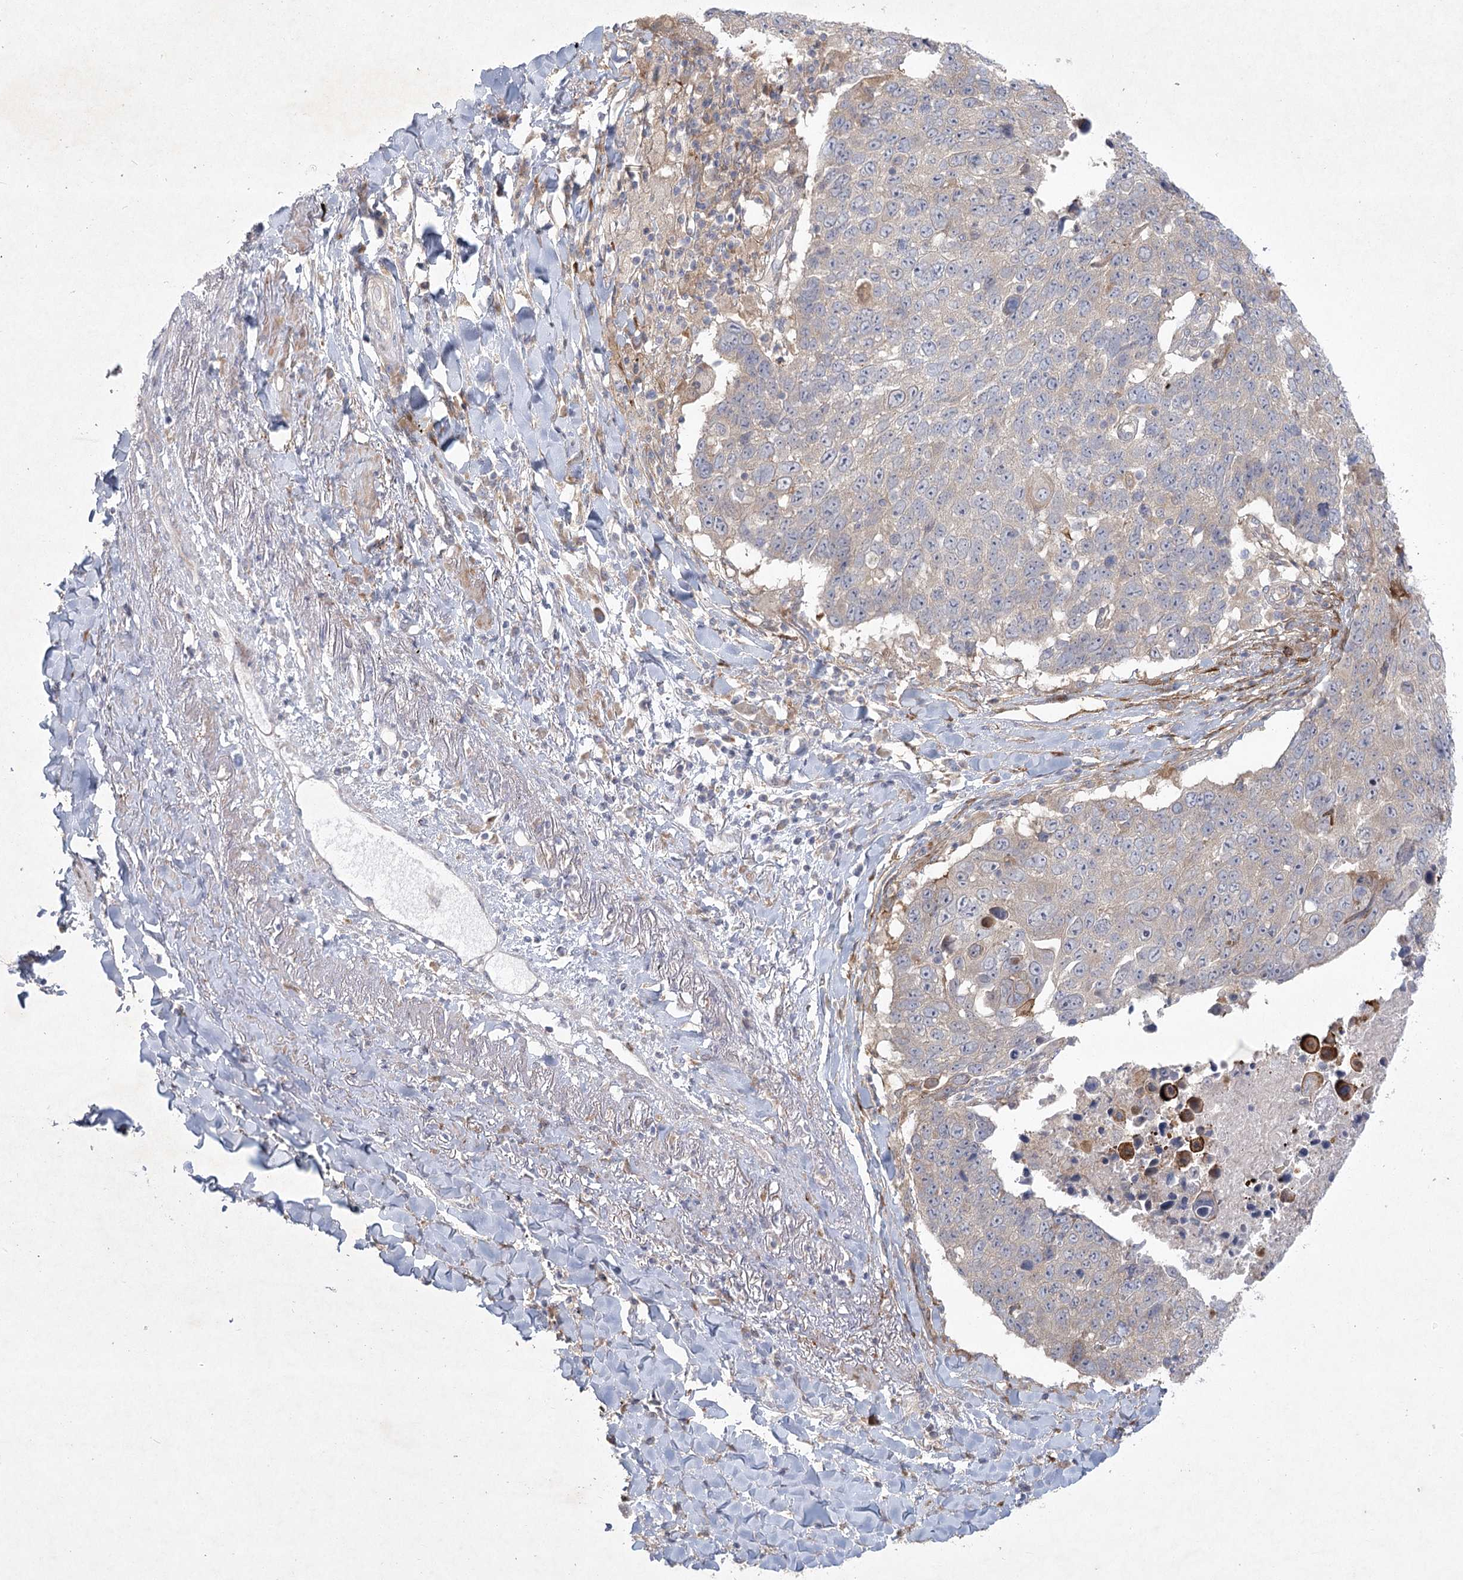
{"staining": {"intensity": "strong", "quantity": "<25%", "location": "cytoplasmic/membranous"}, "tissue": "lung cancer", "cell_type": "Tumor cells", "image_type": "cancer", "snomed": [{"axis": "morphology", "description": "Squamous cell carcinoma, NOS"}, {"axis": "topography", "description": "Lung"}], "caption": "An image of squamous cell carcinoma (lung) stained for a protein shows strong cytoplasmic/membranous brown staining in tumor cells. Using DAB (brown) and hematoxylin (blue) stains, captured at high magnification using brightfield microscopy.", "gene": "FAM110C", "patient": {"sex": "male", "age": 66}}